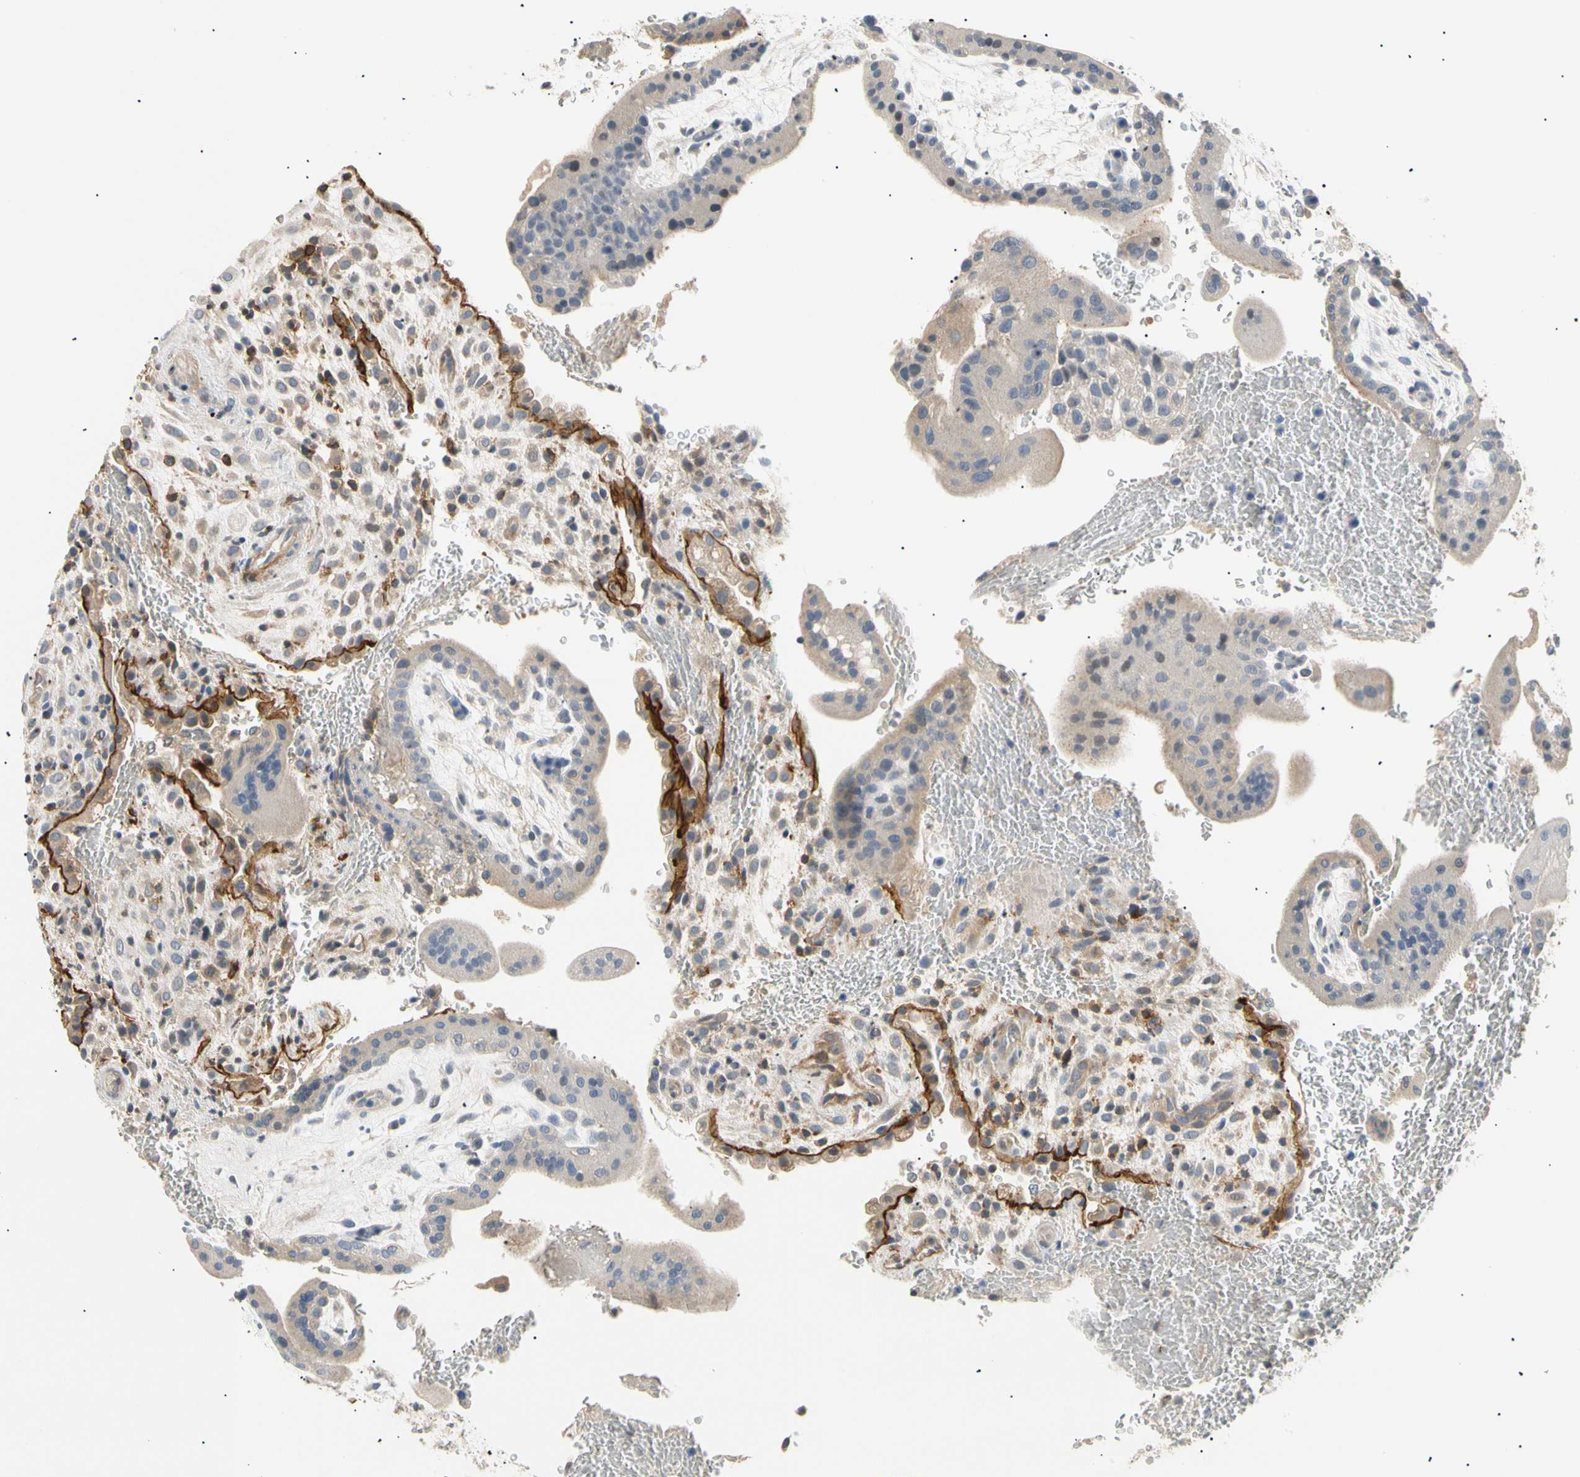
{"staining": {"intensity": "weak", "quantity": "<25%", "location": "cytoplasmic/membranous"}, "tissue": "placenta", "cell_type": "Decidual cells", "image_type": "normal", "snomed": [{"axis": "morphology", "description": "Normal tissue, NOS"}, {"axis": "topography", "description": "Placenta"}], "caption": "Immunohistochemistry photomicrograph of benign placenta stained for a protein (brown), which demonstrates no expression in decidual cells. The staining was performed using DAB (3,3'-diaminobenzidine) to visualize the protein expression in brown, while the nuclei were stained in blue with hematoxylin (Magnification: 20x).", "gene": "TNFRSF18", "patient": {"sex": "female", "age": 35}}